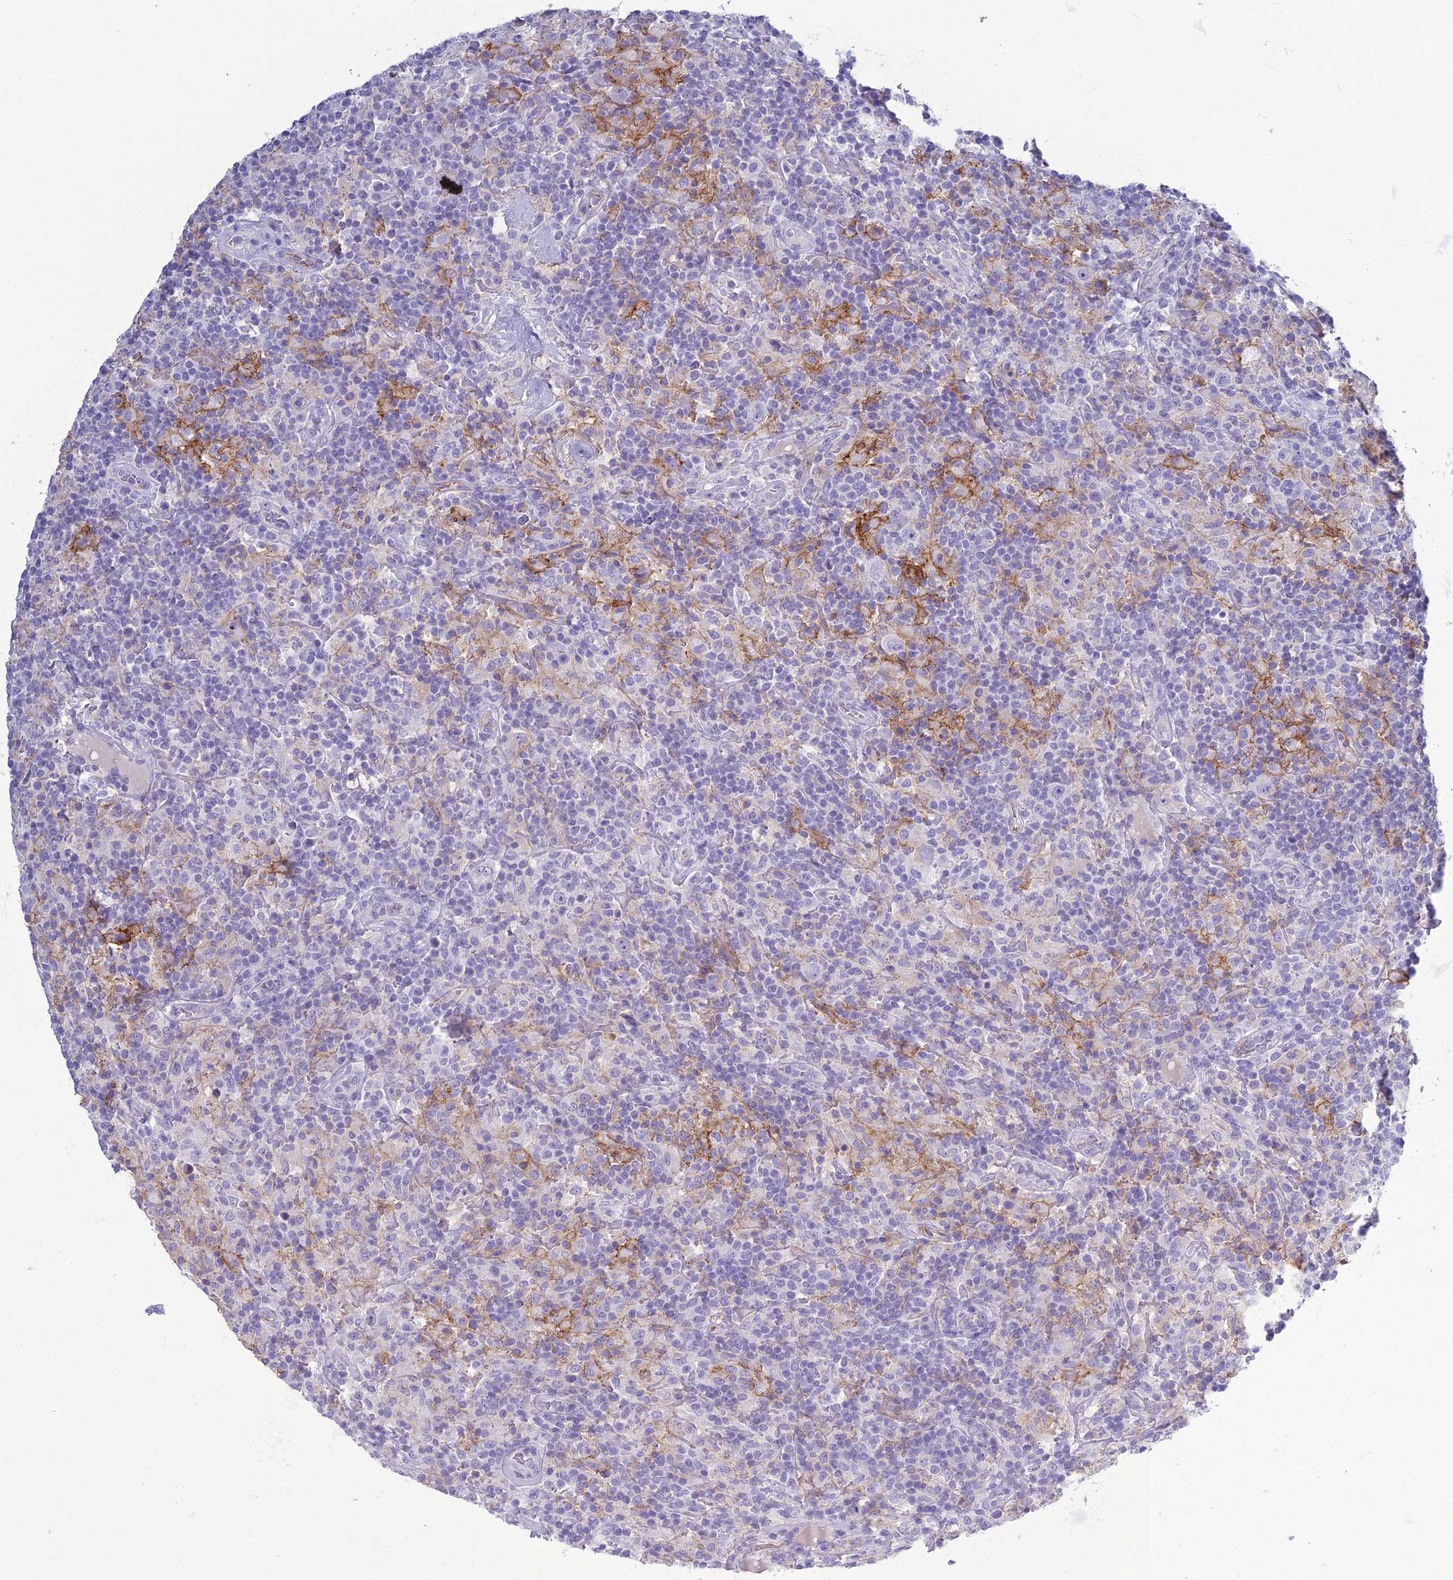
{"staining": {"intensity": "negative", "quantity": "none", "location": "none"}, "tissue": "lymphoma", "cell_type": "Tumor cells", "image_type": "cancer", "snomed": [{"axis": "morphology", "description": "Hodgkin's disease, NOS"}, {"axis": "topography", "description": "Lymph node"}], "caption": "Lymphoma was stained to show a protein in brown. There is no significant expression in tumor cells.", "gene": "ACE", "patient": {"sex": "male", "age": 70}}